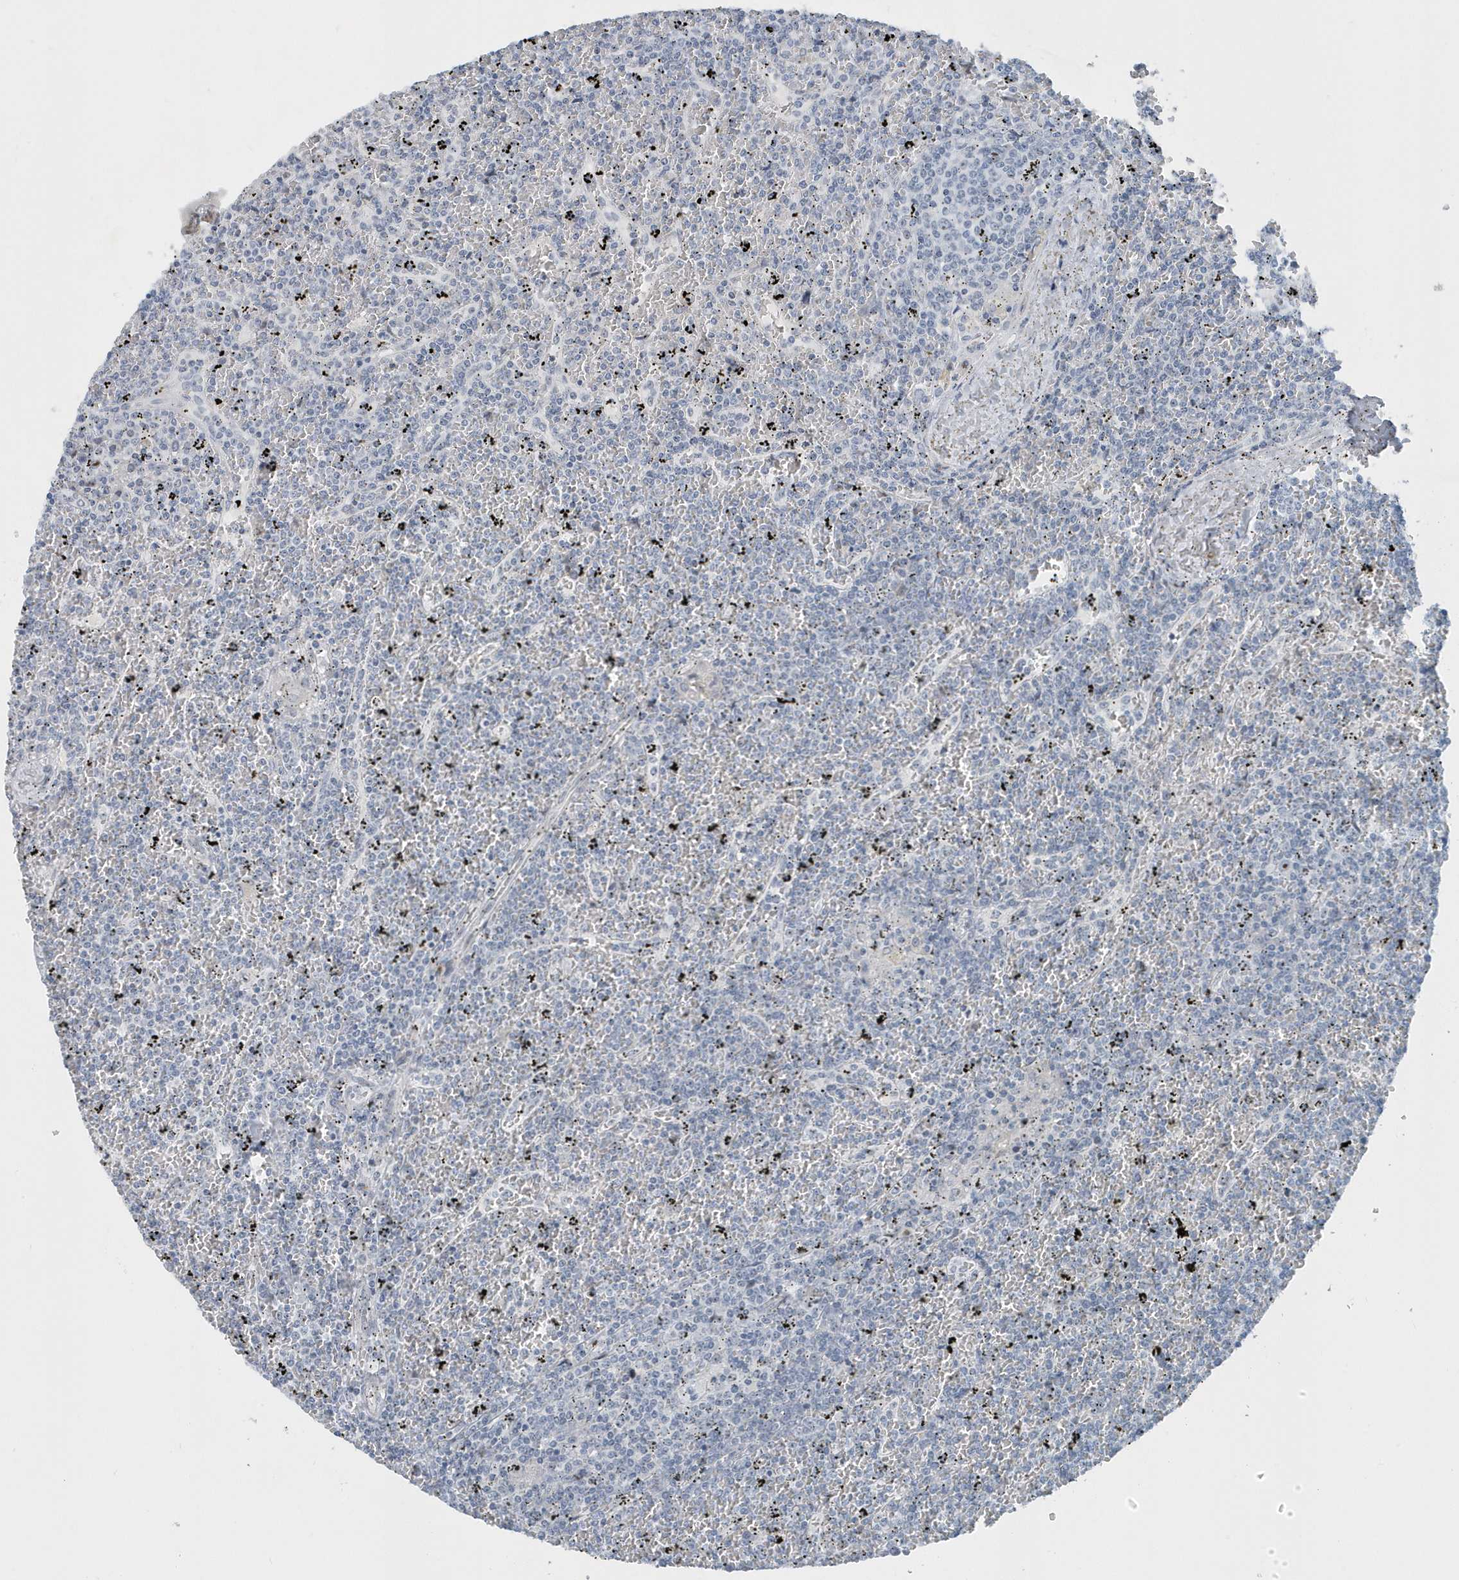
{"staining": {"intensity": "negative", "quantity": "none", "location": "none"}, "tissue": "lymphoma", "cell_type": "Tumor cells", "image_type": "cancer", "snomed": [{"axis": "morphology", "description": "Malignant lymphoma, non-Hodgkin's type, Low grade"}, {"axis": "topography", "description": "Spleen"}], "caption": "Immunohistochemistry of human lymphoma shows no staining in tumor cells.", "gene": "RPF2", "patient": {"sex": "female", "age": 19}}